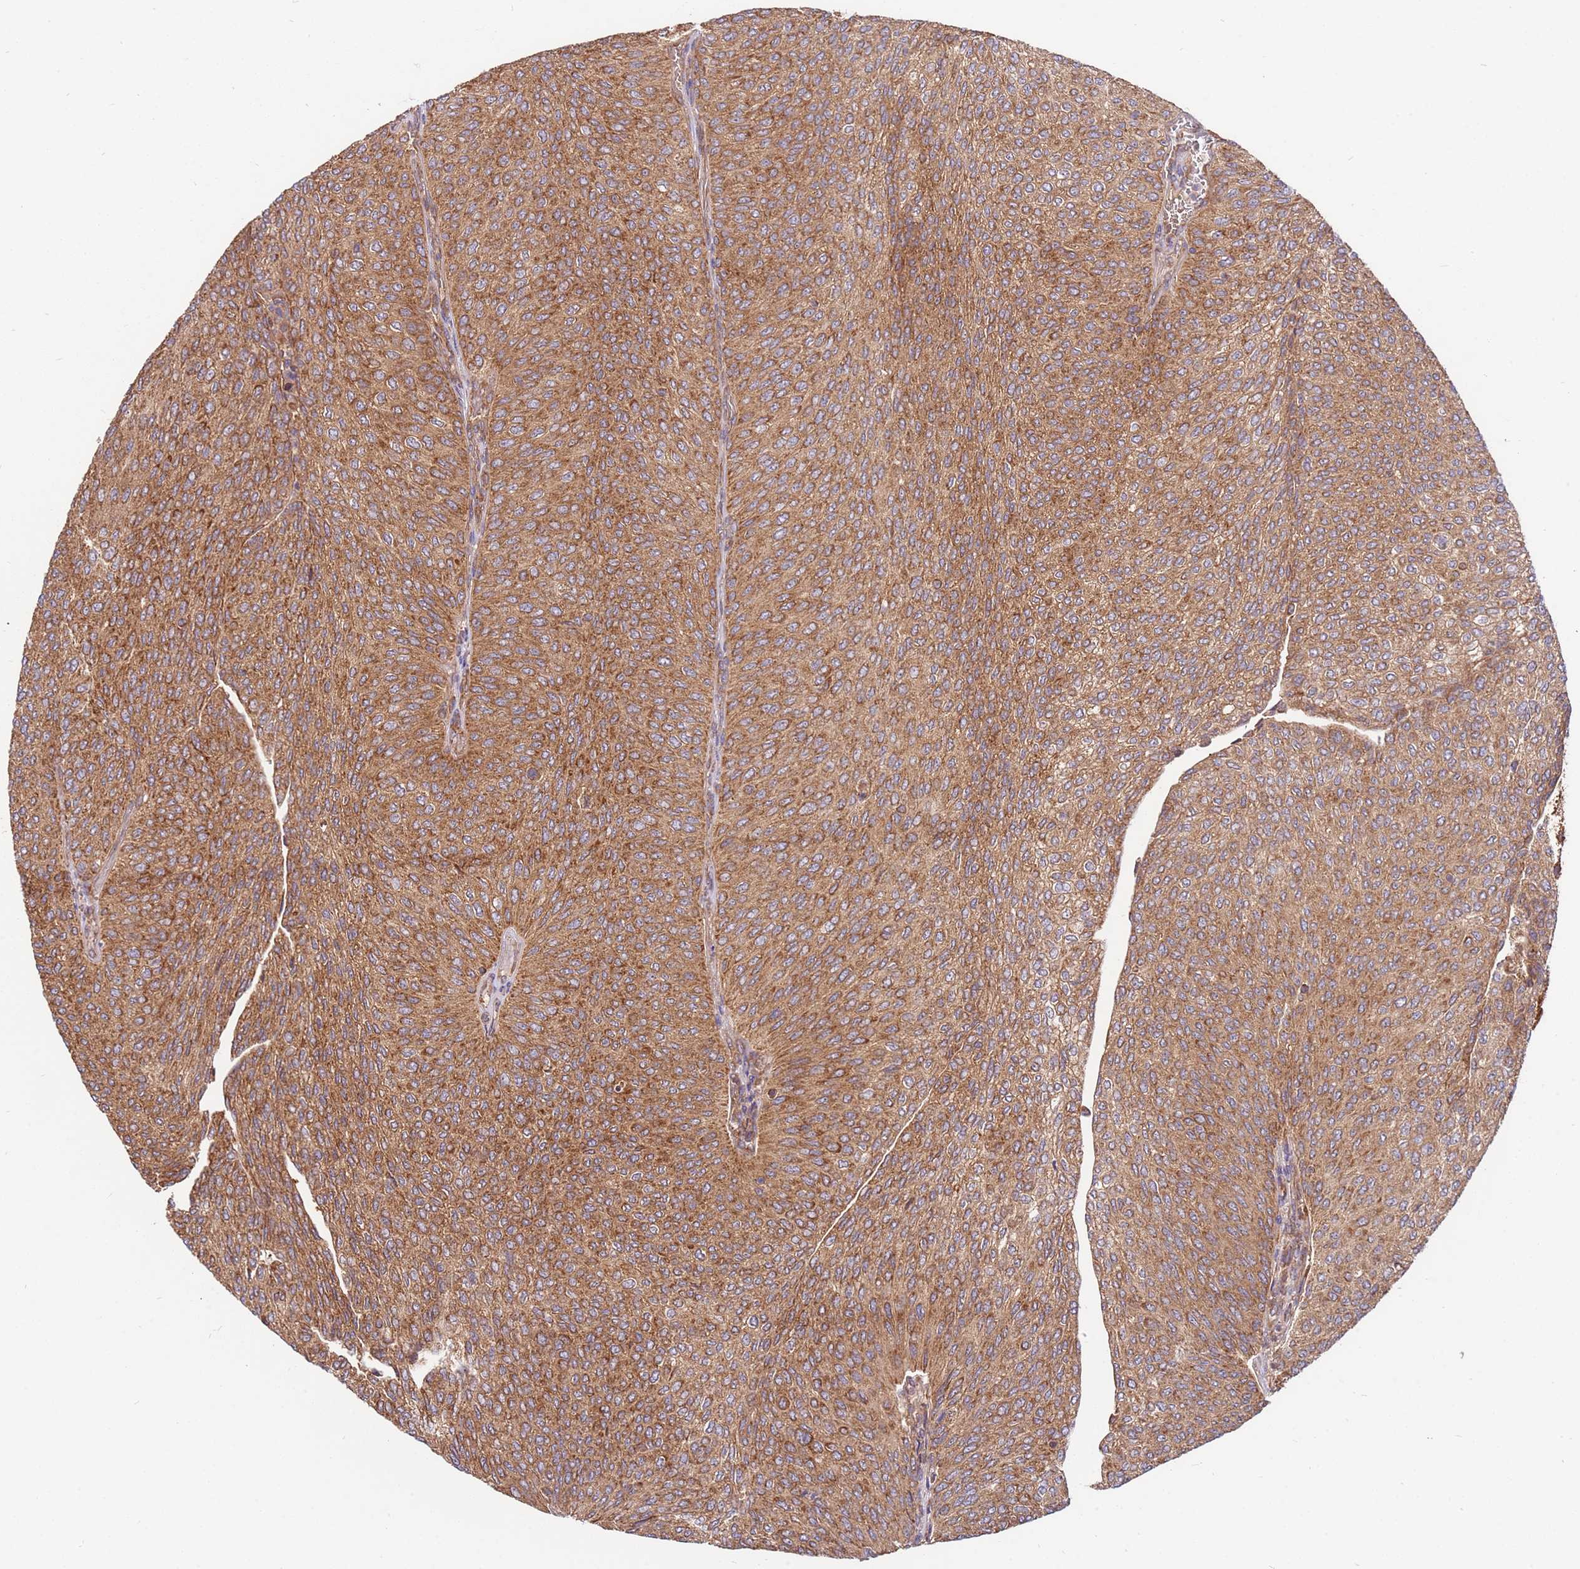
{"staining": {"intensity": "moderate", "quantity": ">75%", "location": "cytoplasmic/membranous"}, "tissue": "urothelial cancer", "cell_type": "Tumor cells", "image_type": "cancer", "snomed": [{"axis": "morphology", "description": "Urothelial carcinoma, High grade"}, {"axis": "topography", "description": "Urinary bladder"}], "caption": "Immunohistochemical staining of human urothelial carcinoma (high-grade) demonstrates medium levels of moderate cytoplasmic/membranous expression in approximately >75% of tumor cells.", "gene": "SLC44A5", "patient": {"sex": "female", "age": 79}}